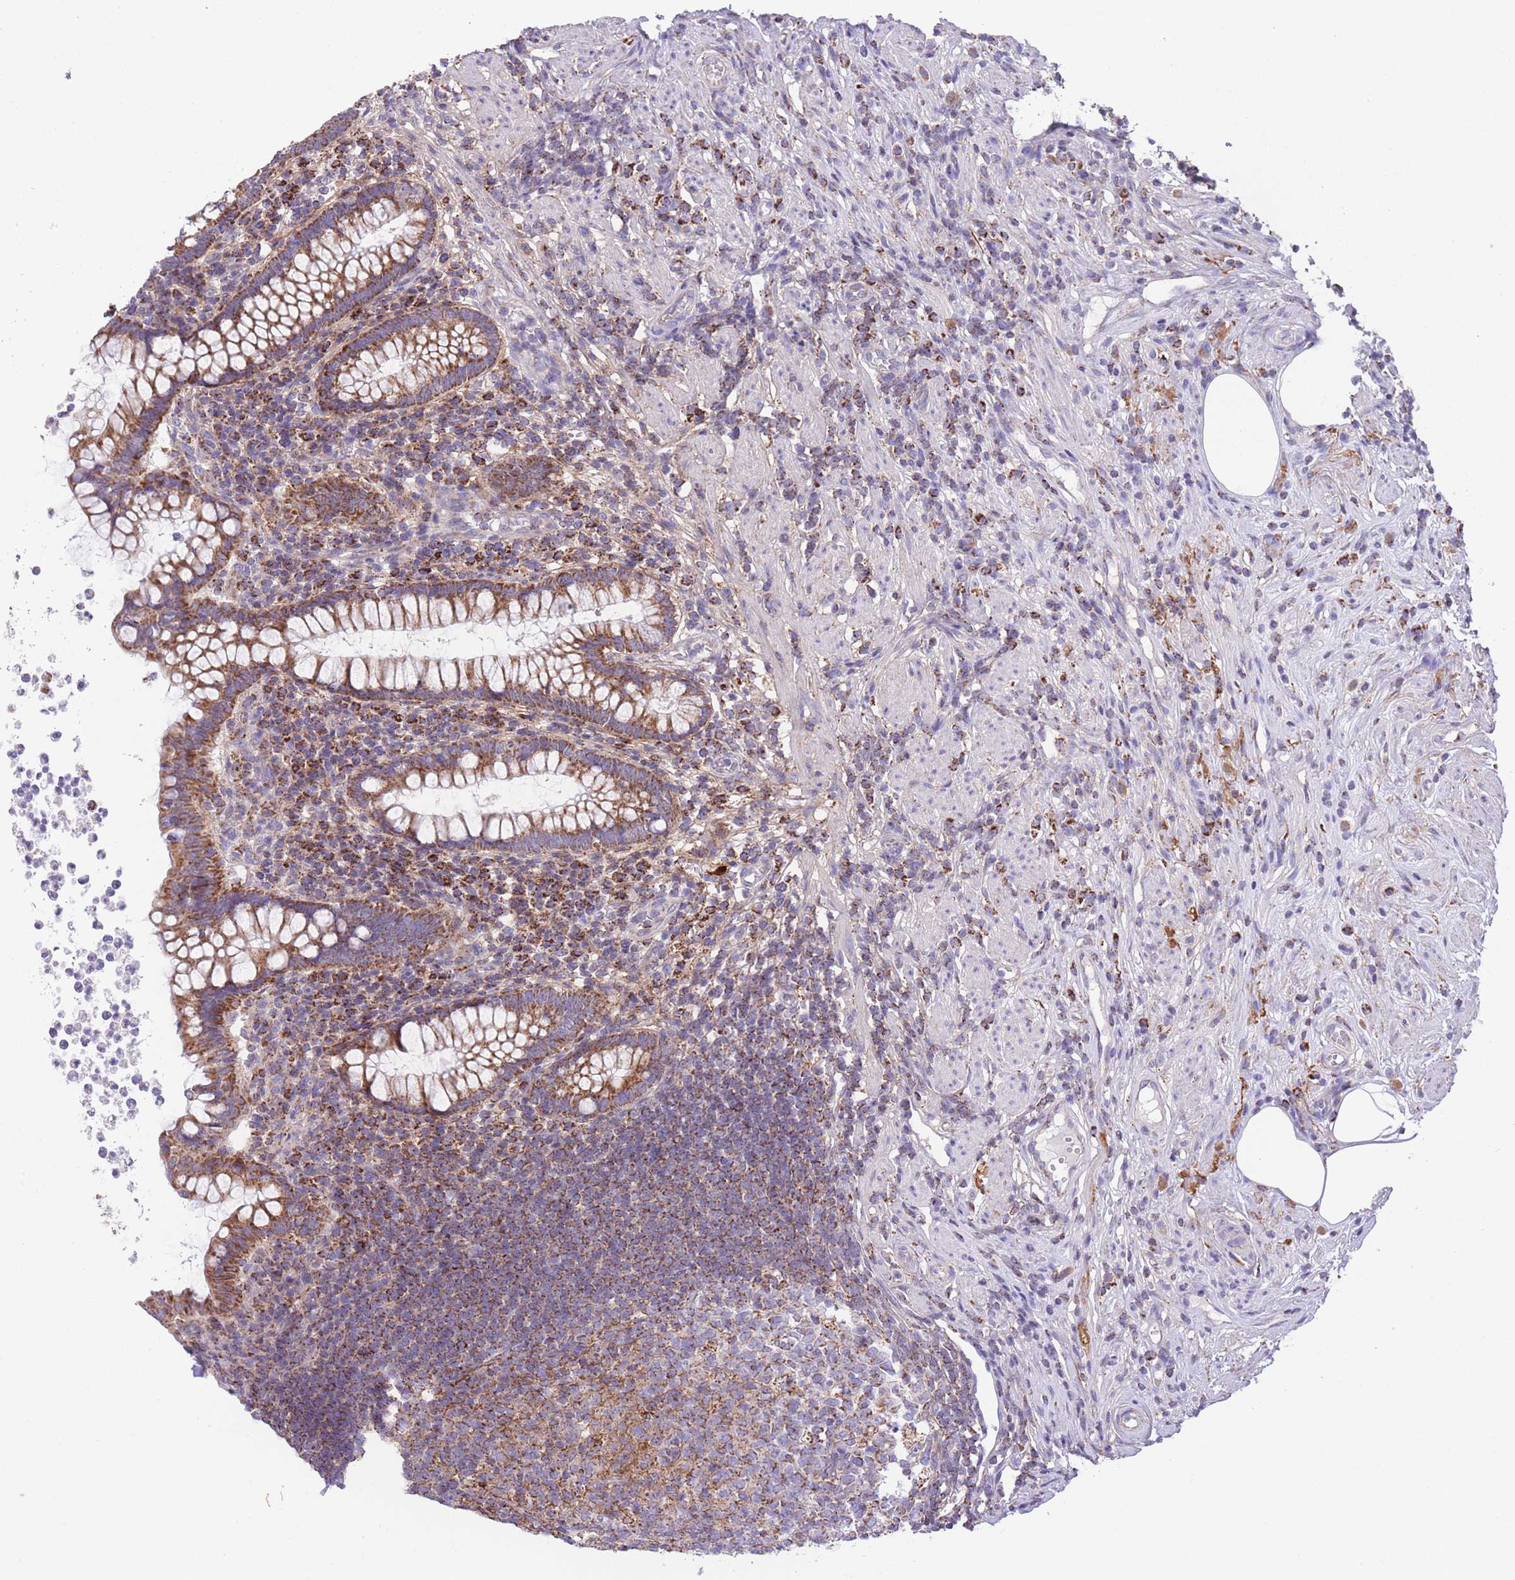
{"staining": {"intensity": "strong", "quantity": ">75%", "location": "cytoplasmic/membranous"}, "tissue": "appendix", "cell_type": "Glandular cells", "image_type": "normal", "snomed": [{"axis": "morphology", "description": "Normal tissue, NOS"}, {"axis": "topography", "description": "Appendix"}], "caption": "A brown stain labels strong cytoplasmic/membranous staining of a protein in glandular cells of benign human appendix. (DAB (3,3'-diaminobenzidine) IHC, brown staining for protein, blue staining for nuclei).", "gene": "ST3GAL3", "patient": {"sex": "female", "age": 56}}